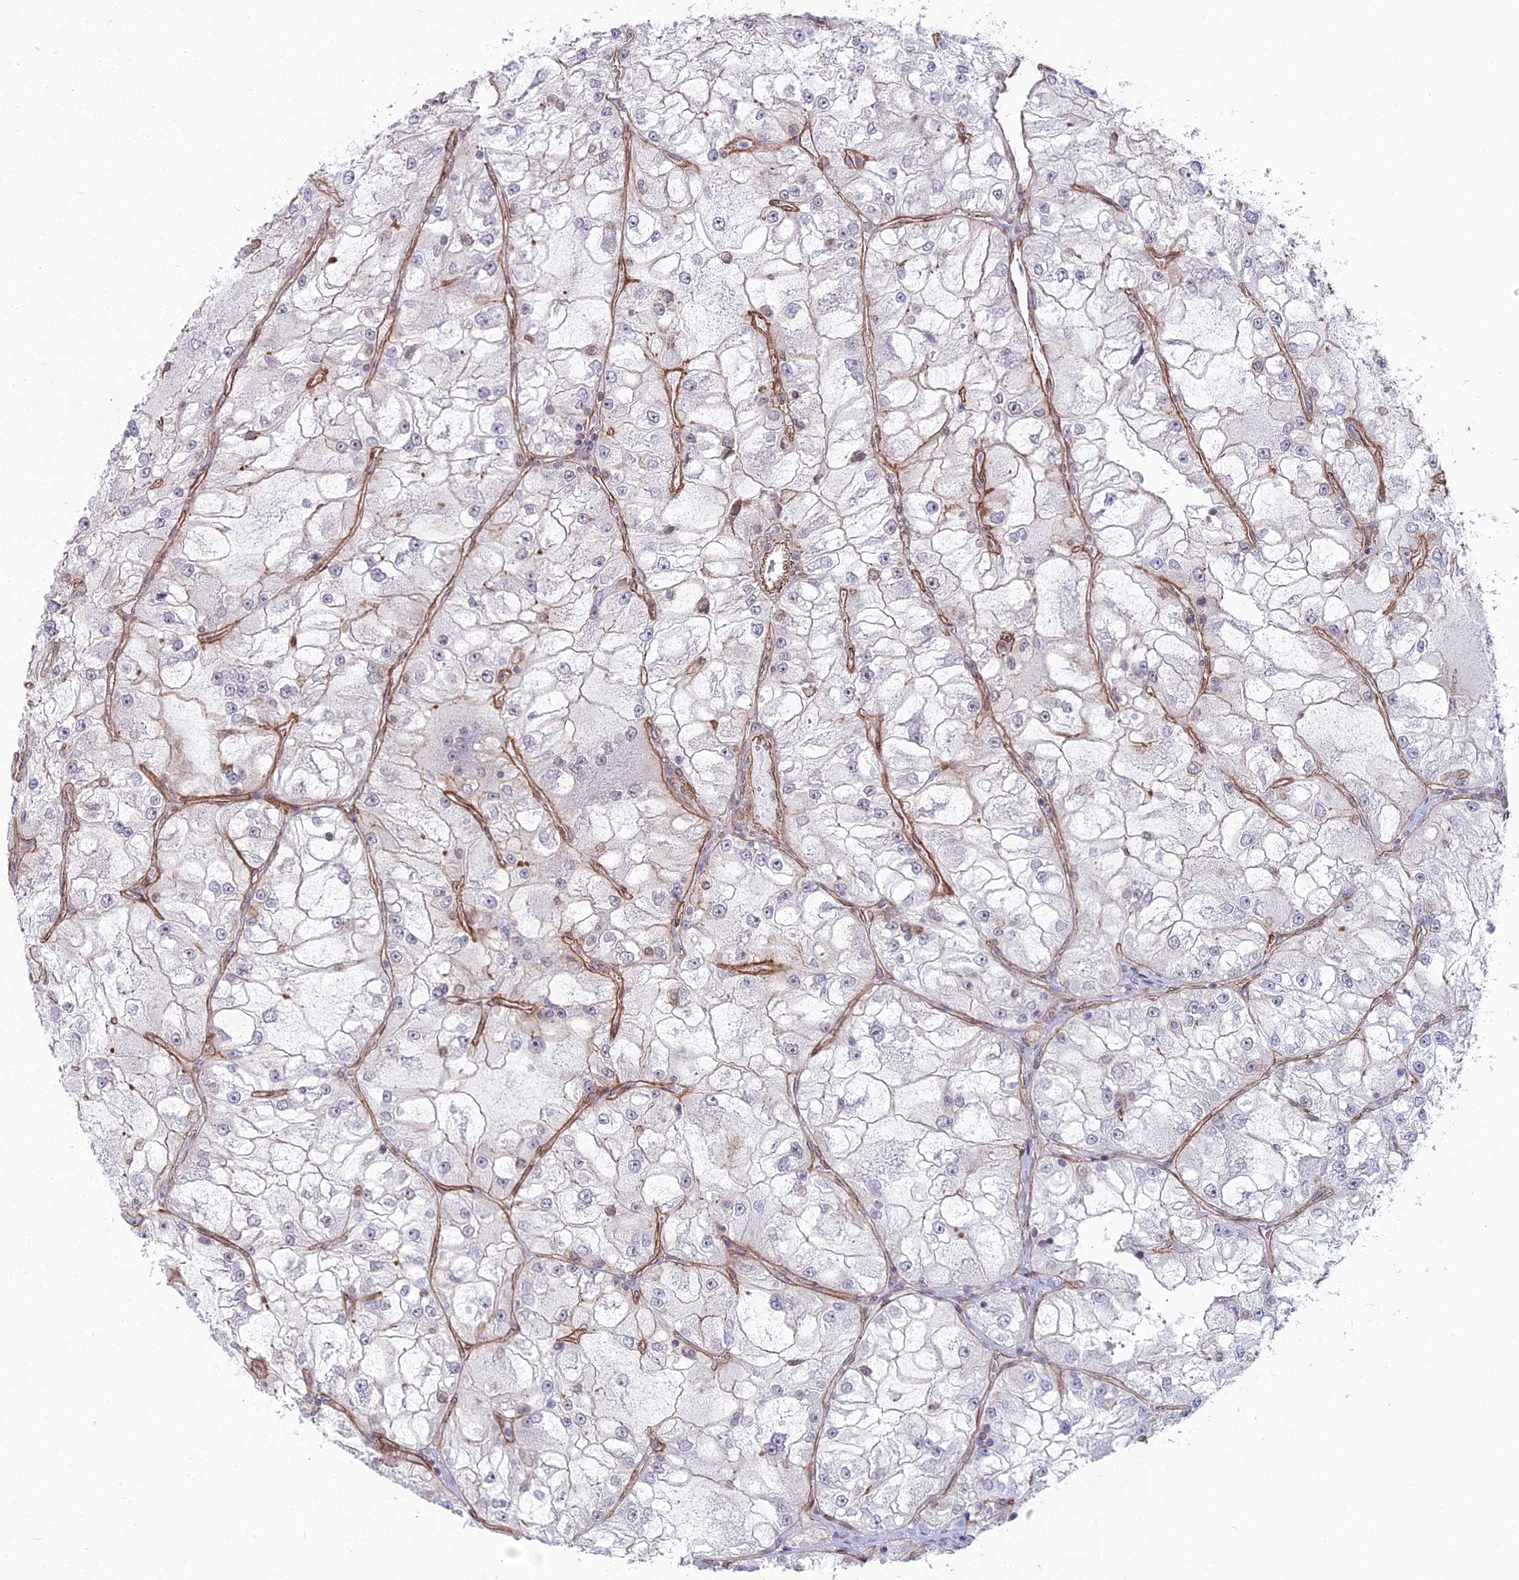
{"staining": {"intensity": "negative", "quantity": "none", "location": "none"}, "tissue": "renal cancer", "cell_type": "Tumor cells", "image_type": "cancer", "snomed": [{"axis": "morphology", "description": "Adenocarcinoma, NOS"}, {"axis": "topography", "description": "Kidney"}], "caption": "Renal adenocarcinoma was stained to show a protein in brown. There is no significant expression in tumor cells.", "gene": "YJU2", "patient": {"sex": "female", "age": 72}}